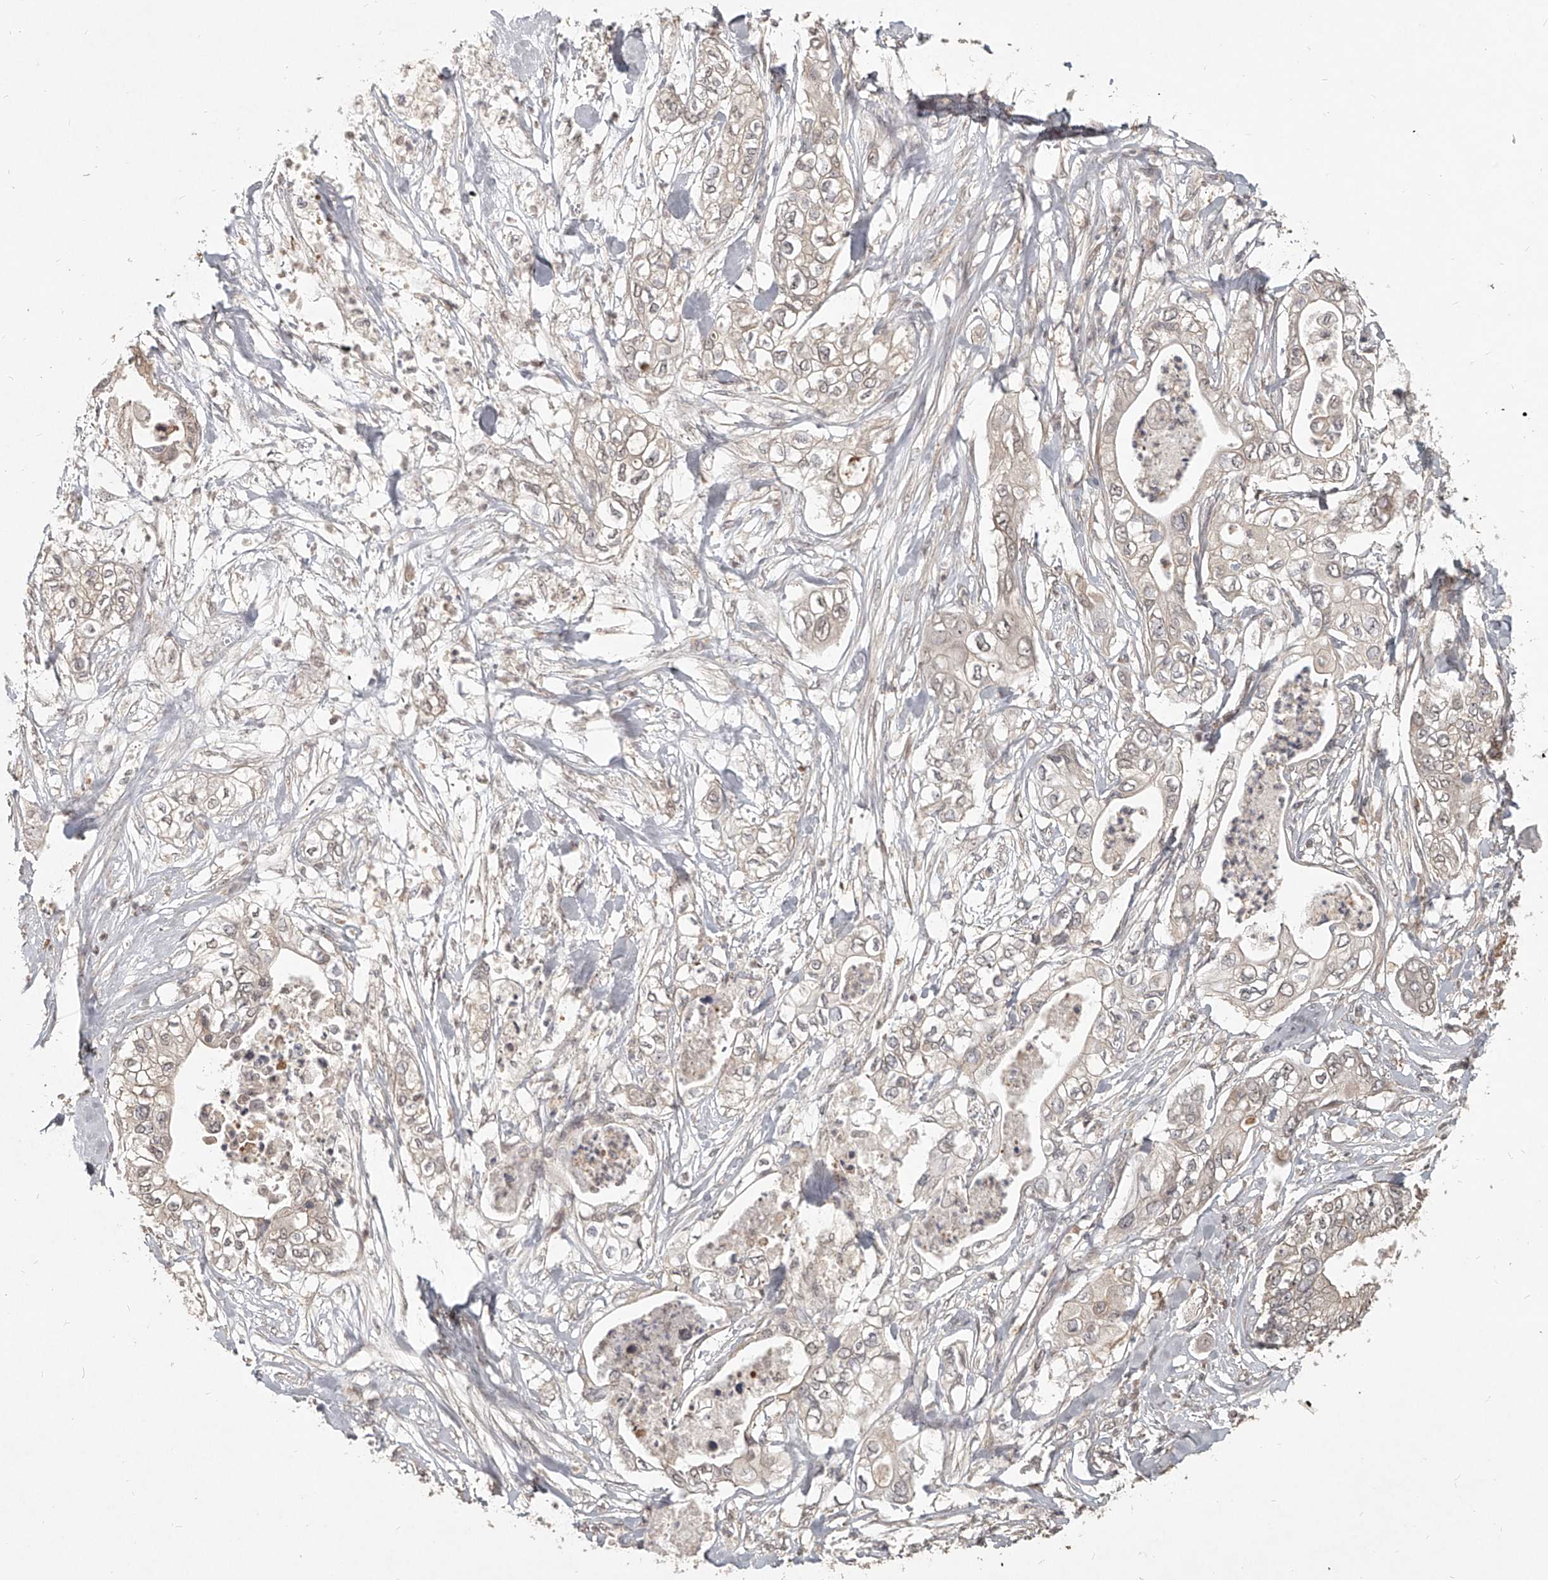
{"staining": {"intensity": "weak", "quantity": "<25%", "location": "cytoplasmic/membranous,nuclear"}, "tissue": "pancreatic cancer", "cell_type": "Tumor cells", "image_type": "cancer", "snomed": [{"axis": "morphology", "description": "Adenocarcinoma, NOS"}, {"axis": "topography", "description": "Pancreas"}], "caption": "Immunohistochemistry (IHC) histopathology image of adenocarcinoma (pancreatic) stained for a protein (brown), which reveals no staining in tumor cells. (DAB immunohistochemistry (IHC) visualized using brightfield microscopy, high magnification).", "gene": "SLC37A1", "patient": {"sex": "female", "age": 78}}